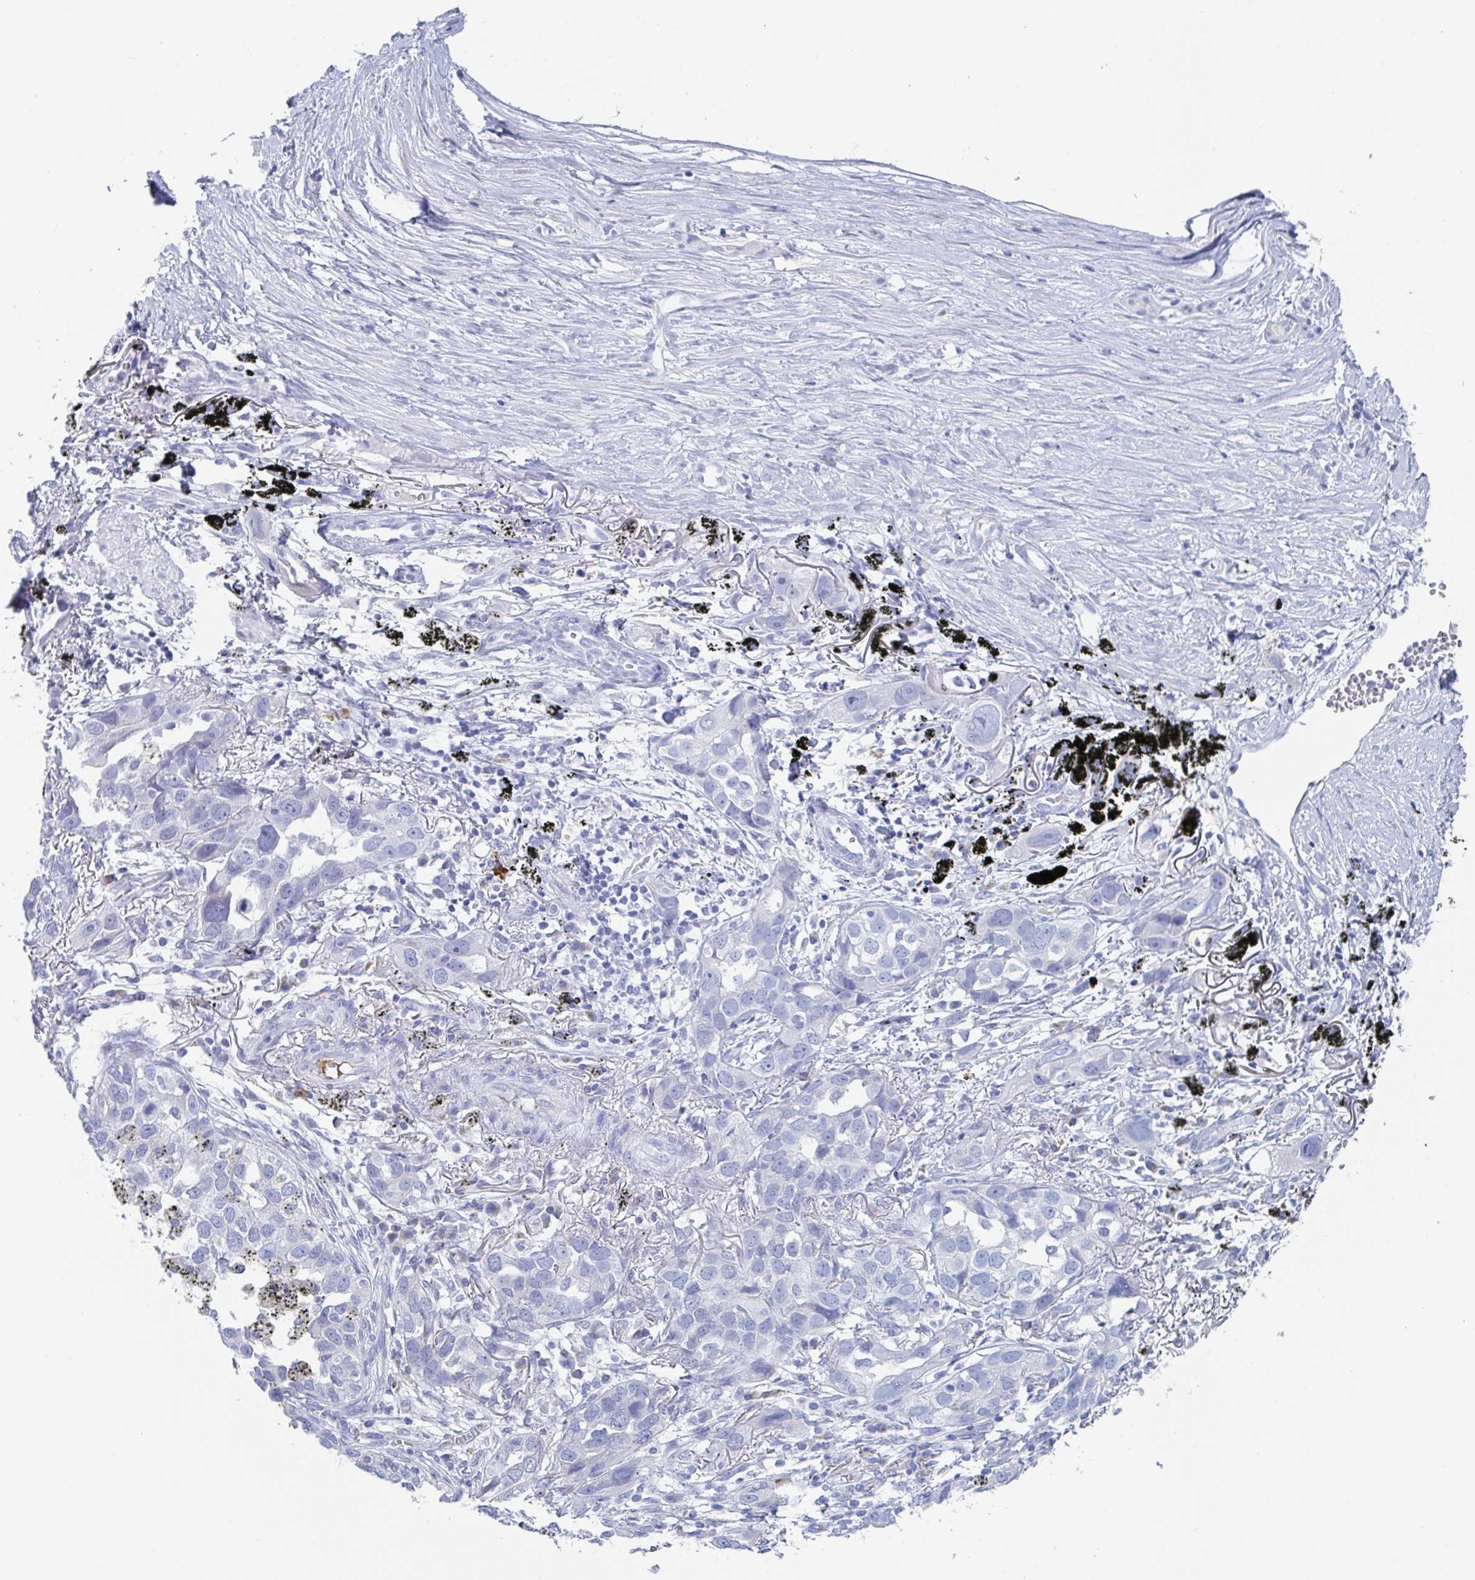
{"staining": {"intensity": "negative", "quantity": "none", "location": "none"}, "tissue": "lung cancer", "cell_type": "Tumor cells", "image_type": "cancer", "snomed": [{"axis": "morphology", "description": "Adenocarcinoma, NOS"}, {"axis": "topography", "description": "Lung"}], "caption": "Tumor cells are negative for protein expression in human lung adenocarcinoma. (Immunohistochemistry (ihc), brightfield microscopy, high magnification).", "gene": "NT5C3B", "patient": {"sex": "male", "age": 67}}